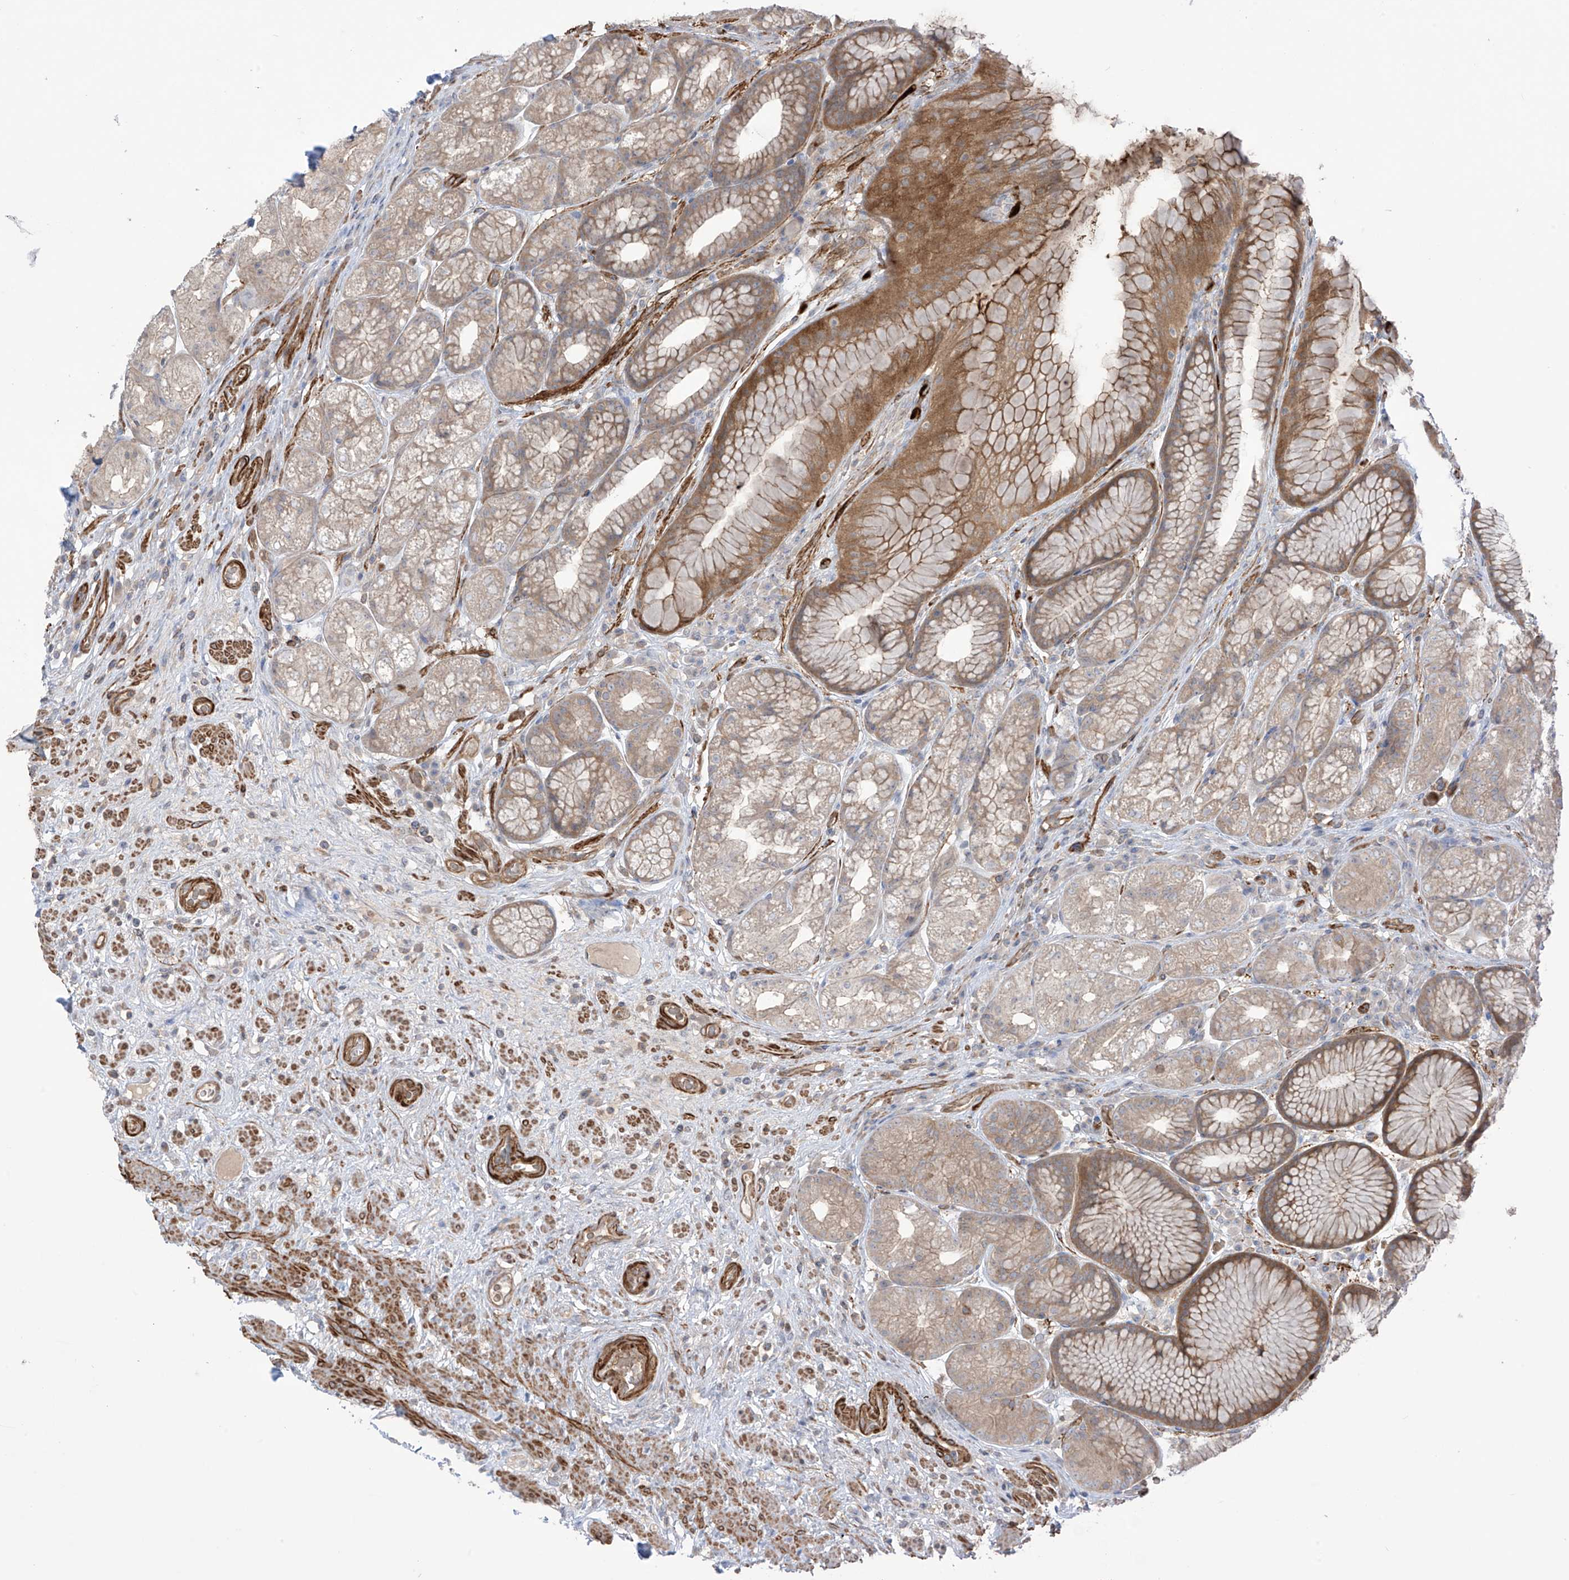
{"staining": {"intensity": "moderate", "quantity": "<25%", "location": "cytoplasmic/membranous"}, "tissue": "stomach", "cell_type": "Glandular cells", "image_type": "normal", "snomed": [{"axis": "morphology", "description": "Normal tissue, NOS"}, {"axis": "topography", "description": "Stomach"}], "caption": "This image reveals immunohistochemistry staining of normal human stomach, with low moderate cytoplasmic/membranous staining in about <25% of glandular cells.", "gene": "TRMU", "patient": {"sex": "male", "age": 57}}